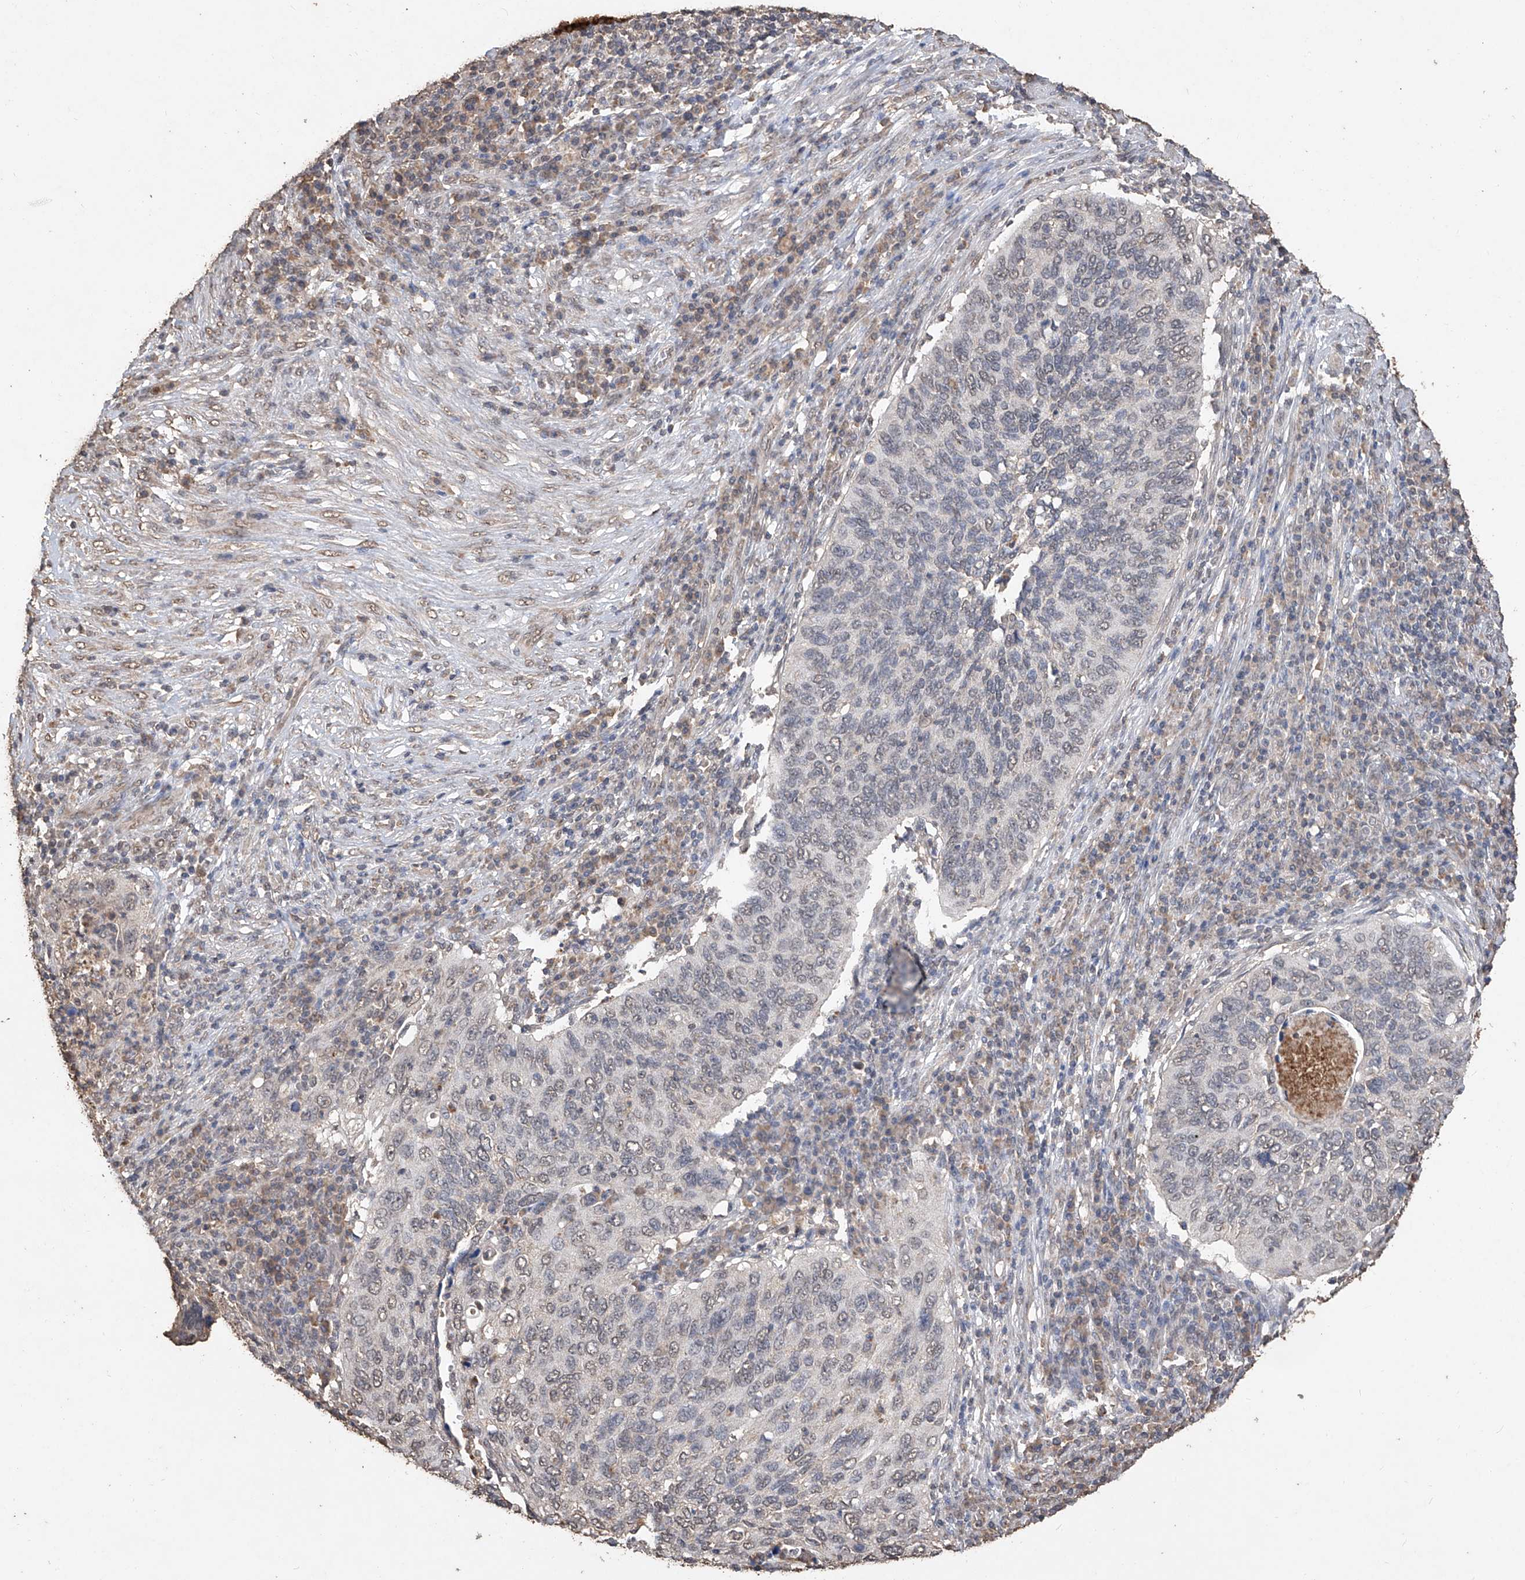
{"staining": {"intensity": "weak", "quantity": "<25%", "location": "nuclear"}, "tissue": "cervical cancer", "cell_type": "Tumor cells", "image_type": "cancer", "snomed": [{"axis": "morphology", "description": "Squamous cell carcinoma, NOS"}, {"axis": "topography", "description": "Cervix"}], "caption": "The image shows no staining of tumor cells in squamous cell carcinoma (cervical).", "gene": "ELOVL1", "patient": {"sex": "female", "age": 38}}